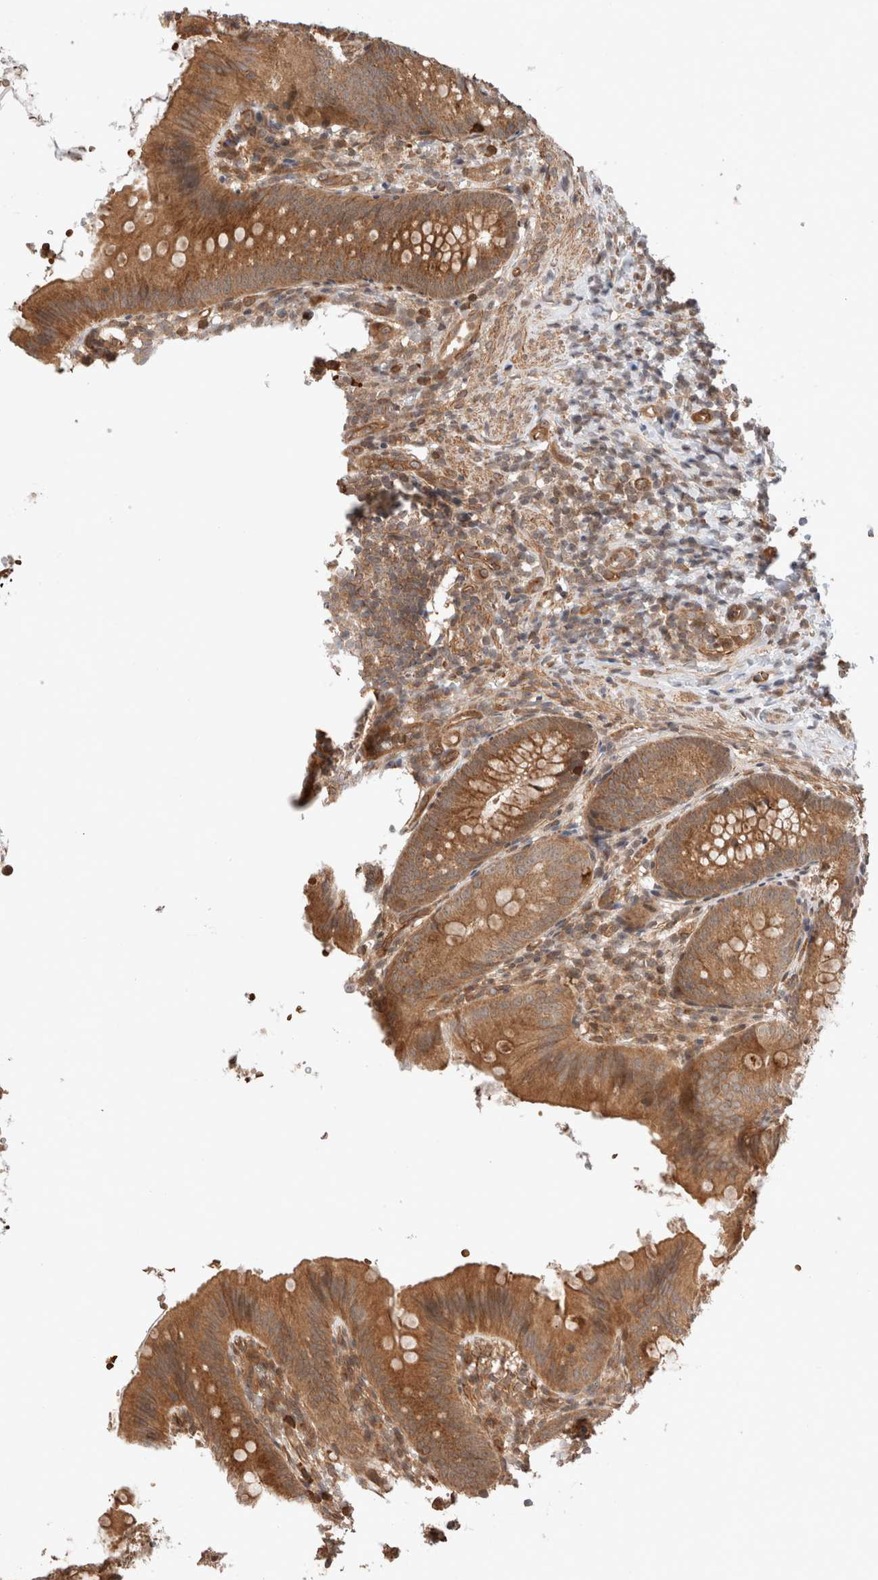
{"staining": {"intensity": "strong", "quantity": ">75%", "location": "cytoplasmic/membranous"}, "tissue": "appendix", "cell_type": "Glandular cells", "image_type": "normal", "snomed": [{"axis": "morphology", "description": "Normal tissue, NOS"}, {"axis": "topography", "description": "Appendix"}], "caption": "Appendix stained for a protein (brown) reveals strong cytoplasmic/membranous positive staining in approximately >75% of glandular cells.", "gene": "ZNF649", "patient": {"sex": "male", "age": 1}}